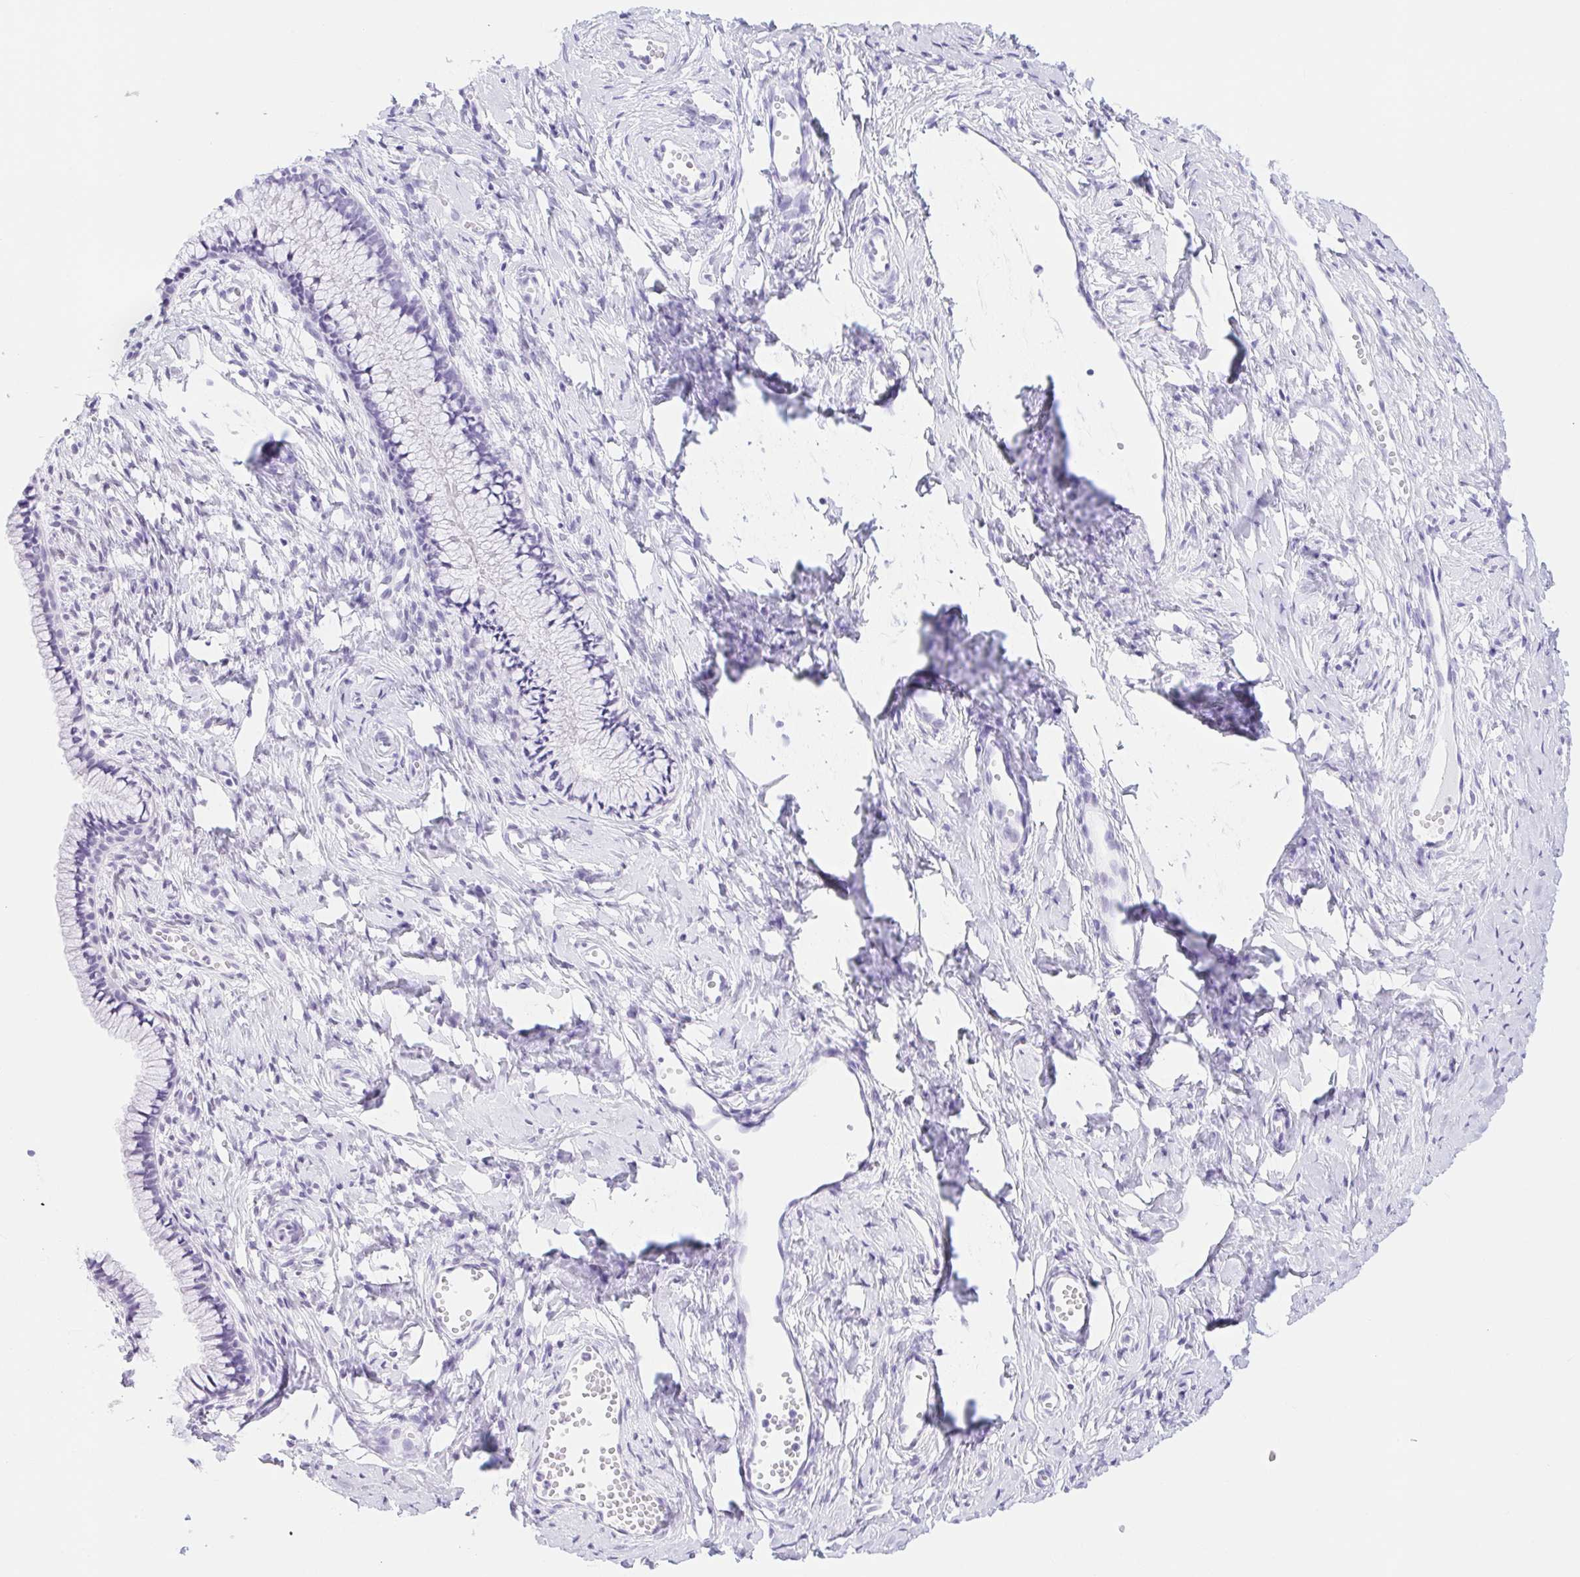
{"staining": {"intensity": "negative", "quantity": "none", "location": "none"}, "tissue": "cervix", "cell_type": "Glandular cells", "image_type": "normal", "snomed": [{"axis": "morphology", "description": "Normal tissue, NOS"}, {"axis": "topography", "description": "Cervix"}], "caption": "Cervix stained for a protein using immunohistochemistry (IHC) demonstrates no staining glandular cells.", "gene": "CAND1", "patient": {"sex": "female", "age": 40}}